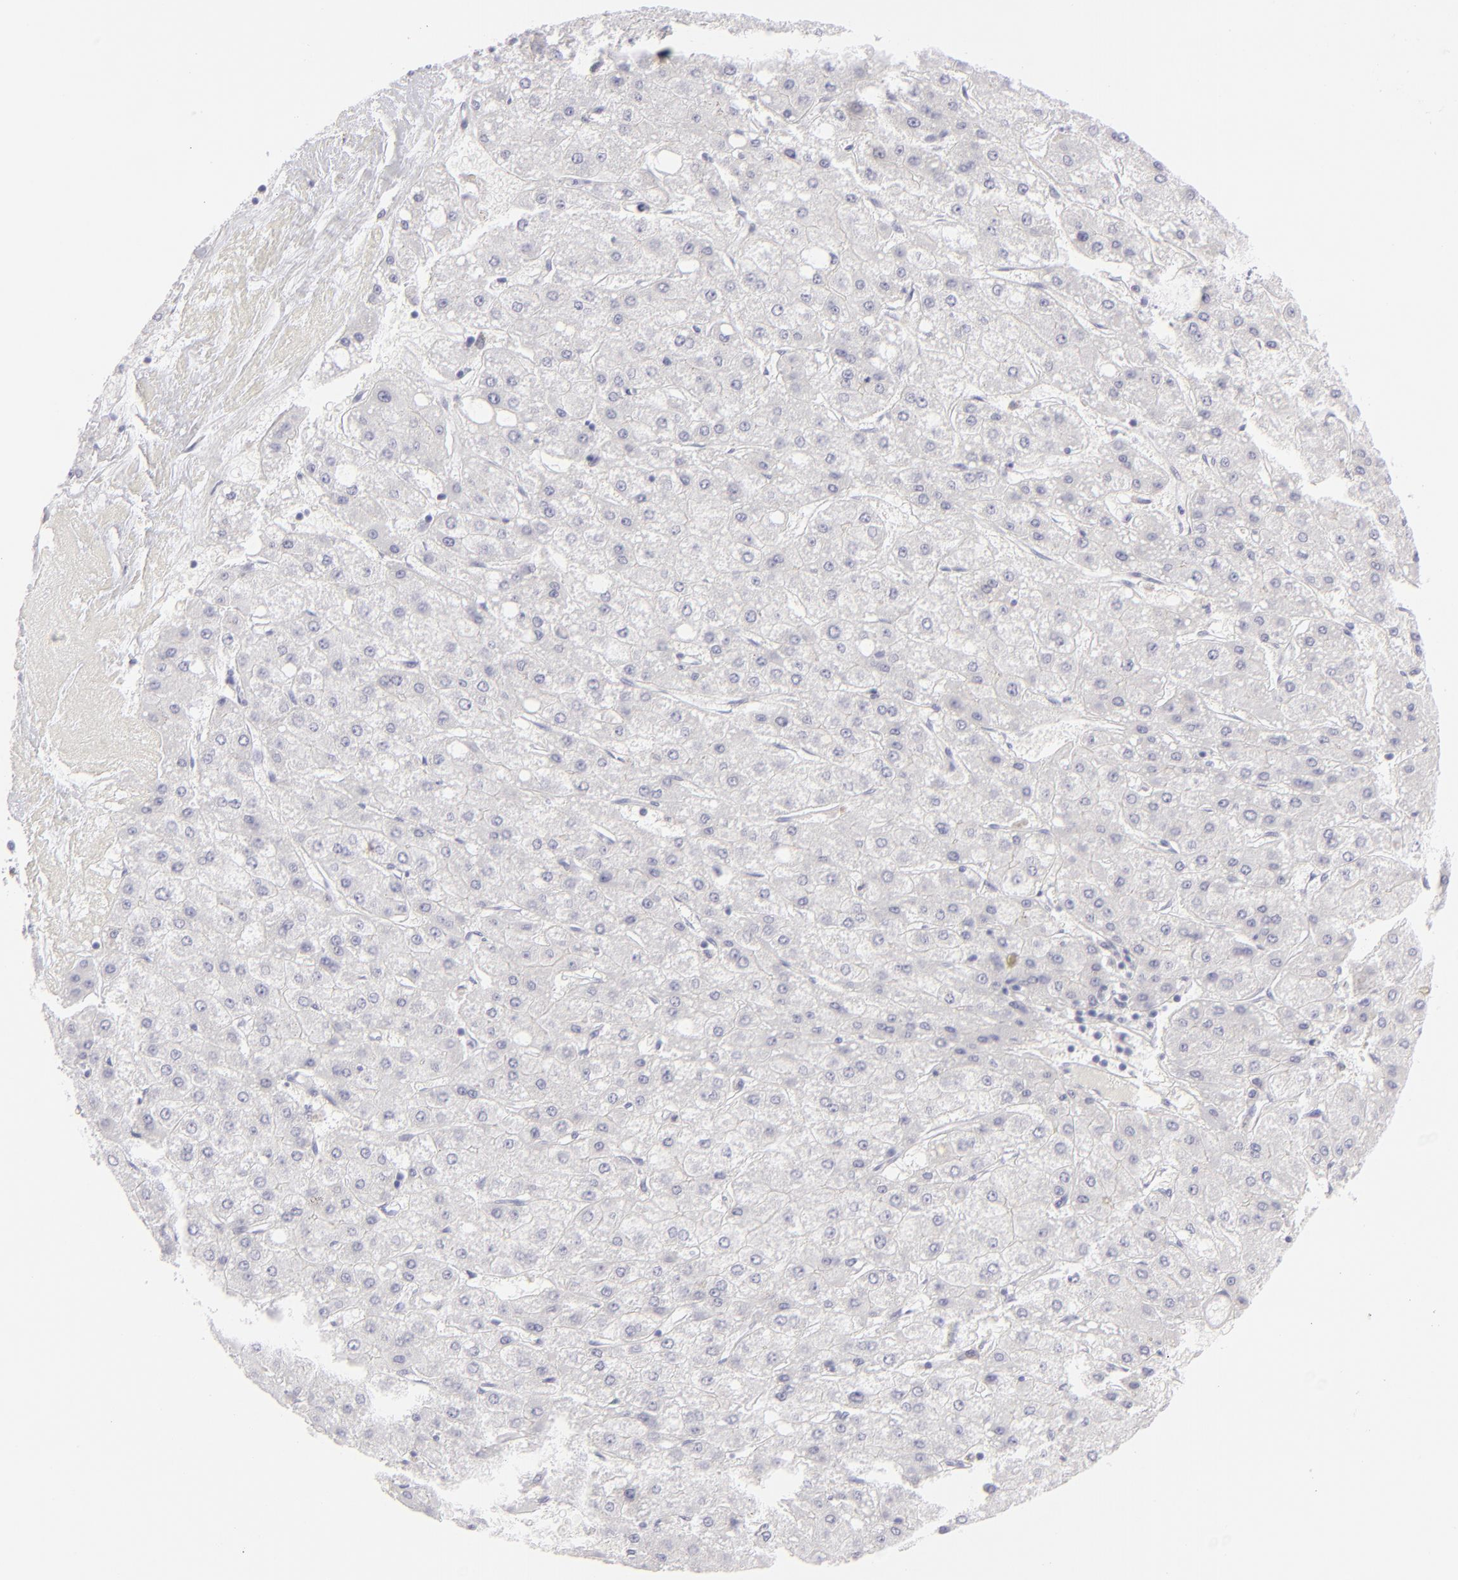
{"staining": {"intensity": "negative", "quantity": "none", "location": "none"}, "tissue": "liver cancer", "cell_type": "Tumor cells", "image_type": "cancer", "snomed": [{"axis": "morphology", "description": "Carcinoma, Hepatocellular, NOS"}, {"axis": "topography", "description": "Liver"}], "caption": "IHC image of neoplastic tissue: liver cancer (hepatocellular carcinoma) stained with DAB (3,3'-diaminobenzidine) shows no significant protein expression in tumor cells.", "gene": "FCER2", "patient": {"sex": "female", "age": 52}}